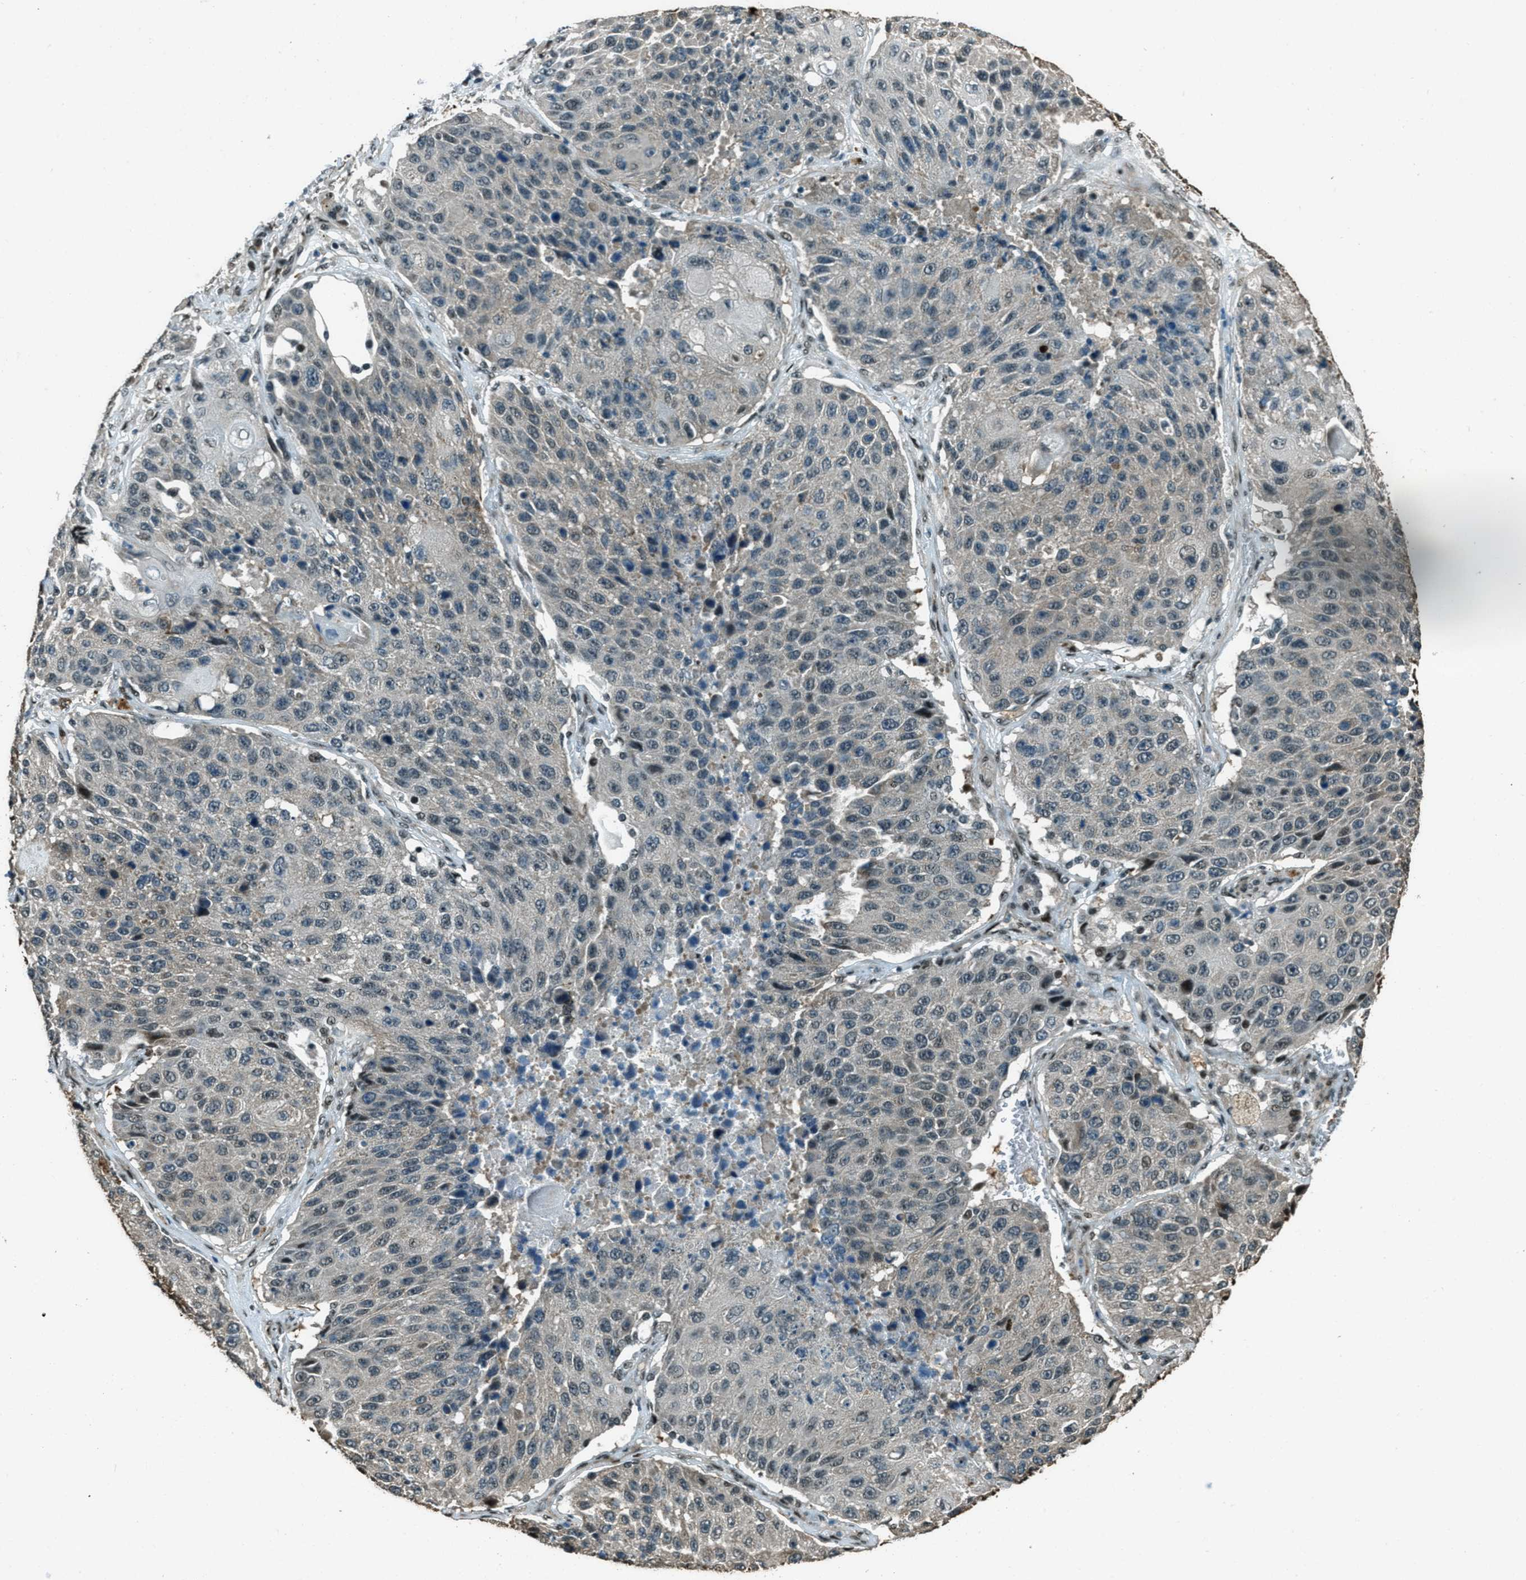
{"staining": {"intensity": "weak", "quantity": "<25%", "location": "nuclear"}, "tissue": "lung cancer", "cell_type": "Tumor cells", "image_type": "cancer", "snomed": [{"axis": "morphology", "description": "Squamous cell carcinoma, NOS"}, {"axis": "topography", "description": "Lung"}], "caption": "The immunohistochemistry photomicrograph has no significant staining in tumor cells of lung cancer (squamous cell carcinoma) tissue.", "gene": "TARDBP", "patient": {"sex": "male", "age": 61}}